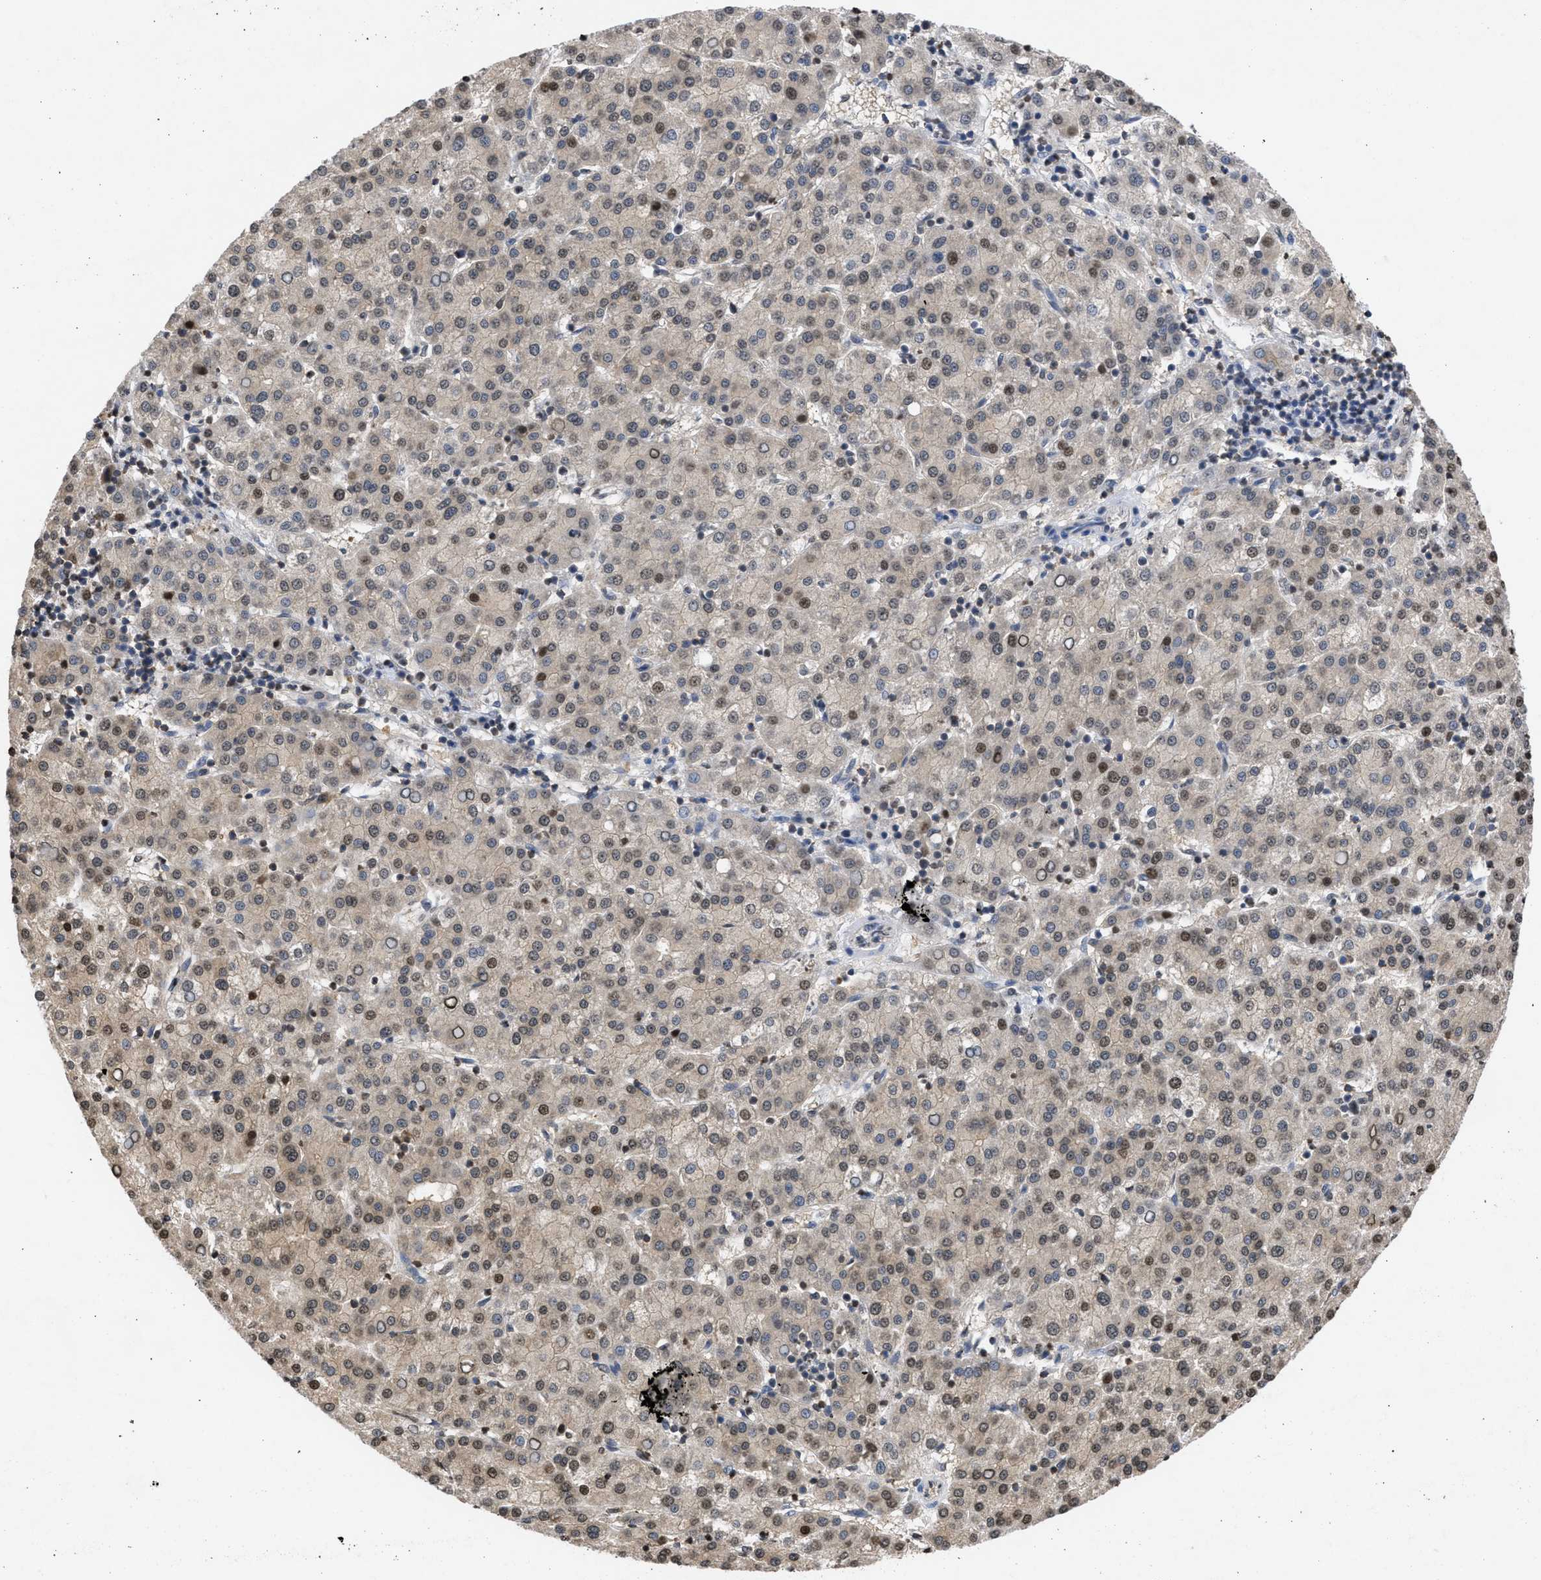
{"staining": {"intensity": "weak", "quantity": "25%-75%", "location": "nuclear"}, "tissue": "liver cancer", "cell_type": "Tumor cells", "image_type": "cancer", "snomed": [{"axis": "morphology", "description": "Carcinoma, Hepatocellular, NOS"}, {"axis": "topography", "description": "Liver"}], "caption": "This histopathology image demonstrates hepatocellular carcinoma (liver) stained with IHC to label a protein in brown. The nuclear of tumor cells show weak positivity for the protein. Nuclei are counter-stained blue.", "gene": "NUP35", "patient": {"sex": "female", "age": 58}}